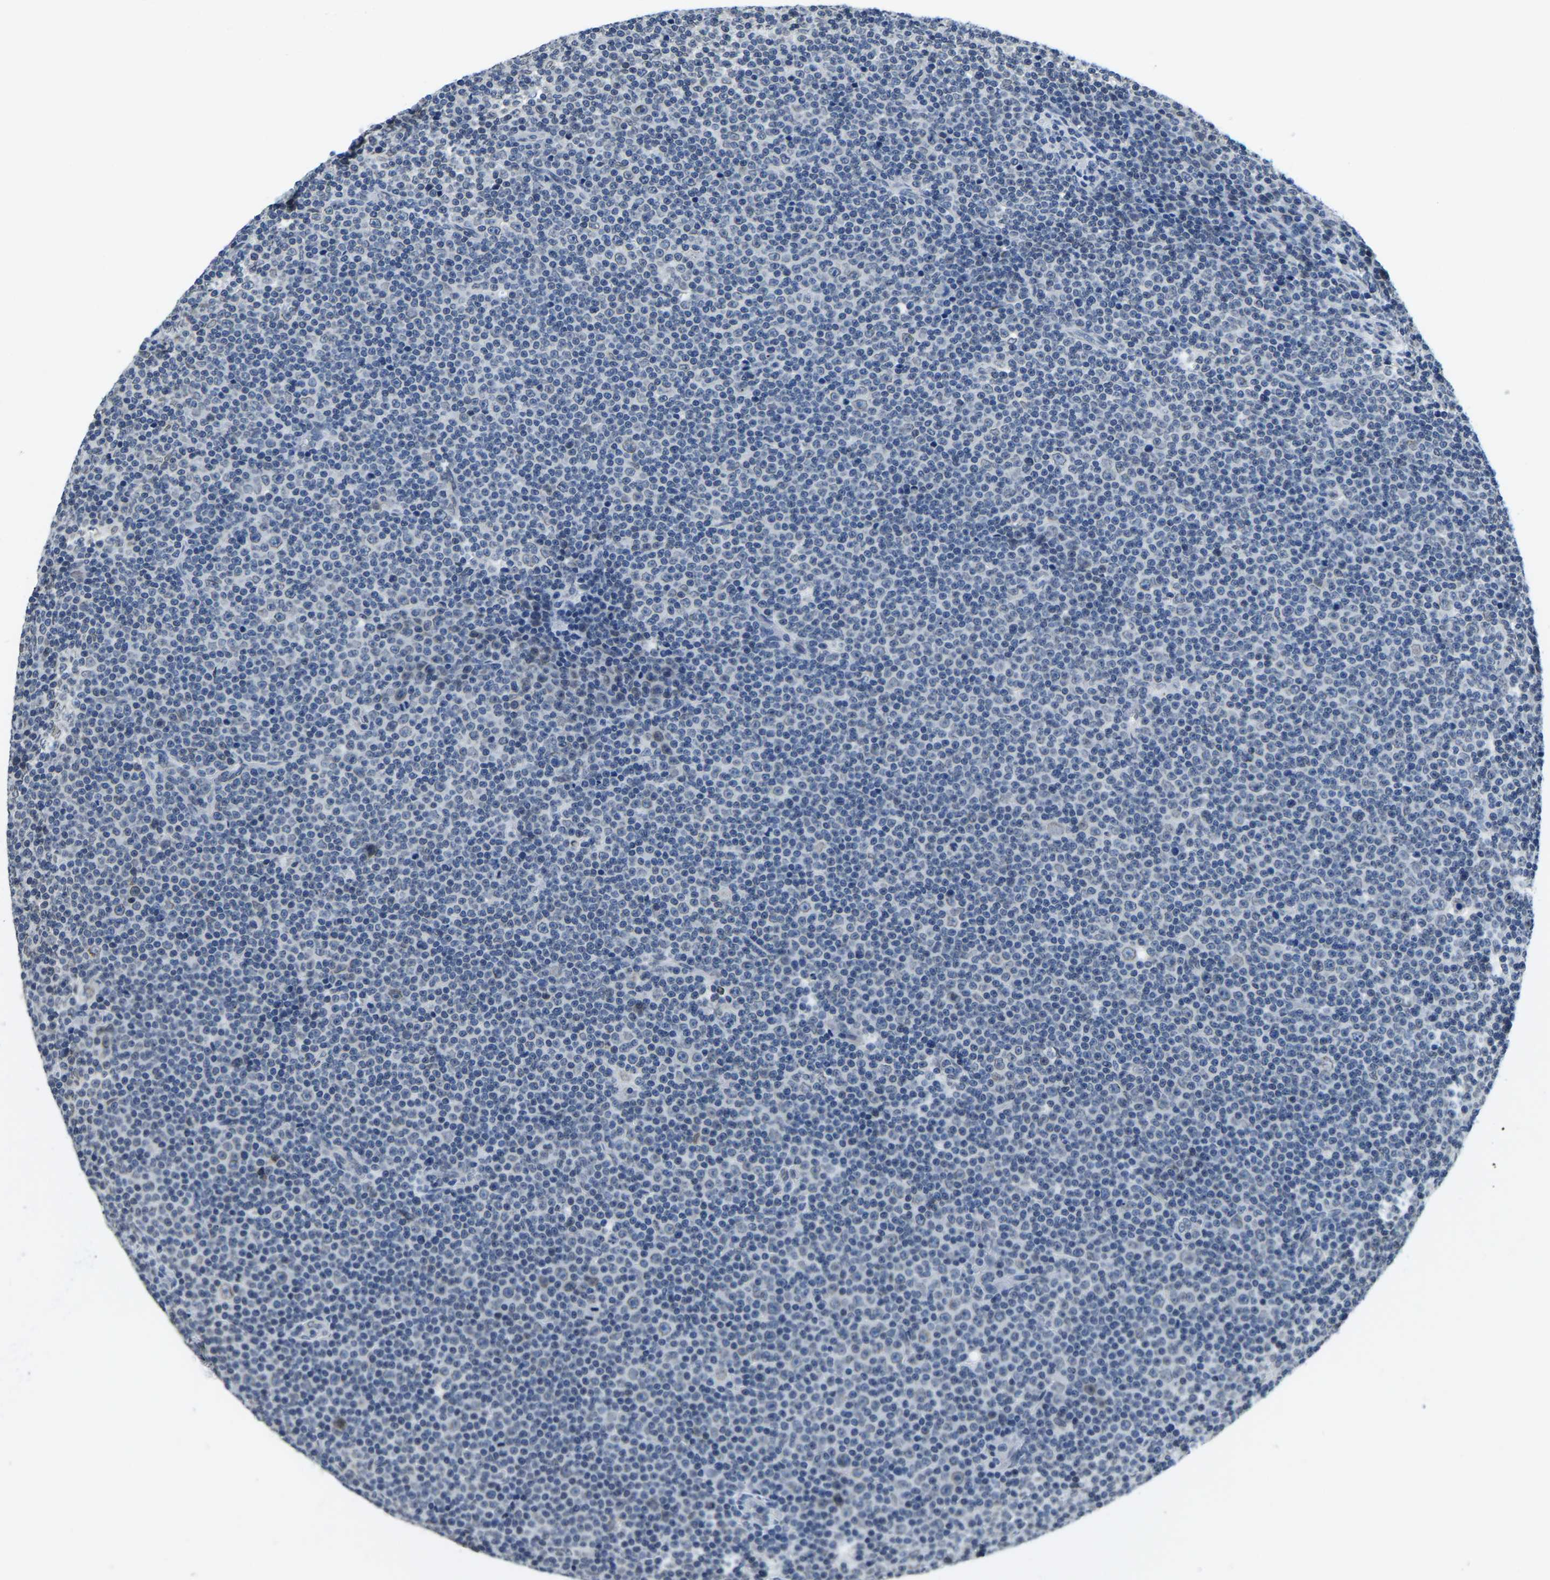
{"staining": {"intensity": "negative", "quantity": "none", "location": "none"}, "tissue": "lymphoma", "cell_type": "Tumor cells", "image_type": "cancer", "snomed": [{"axis": "morphology", "description": "Malignant lymphoma, non-Hodgkin's type, Low grade"}, {"axis": "topography", "description": "Lymph node"}], "caption": "High magnification brightfield microscopy of lymphoma stained with DAB (brown) and counterstained with hematoxylin (blue): tumor cells show no significant expression.", "gene": "RANBP2", "patient": {"sex": "female", "age": 67}}